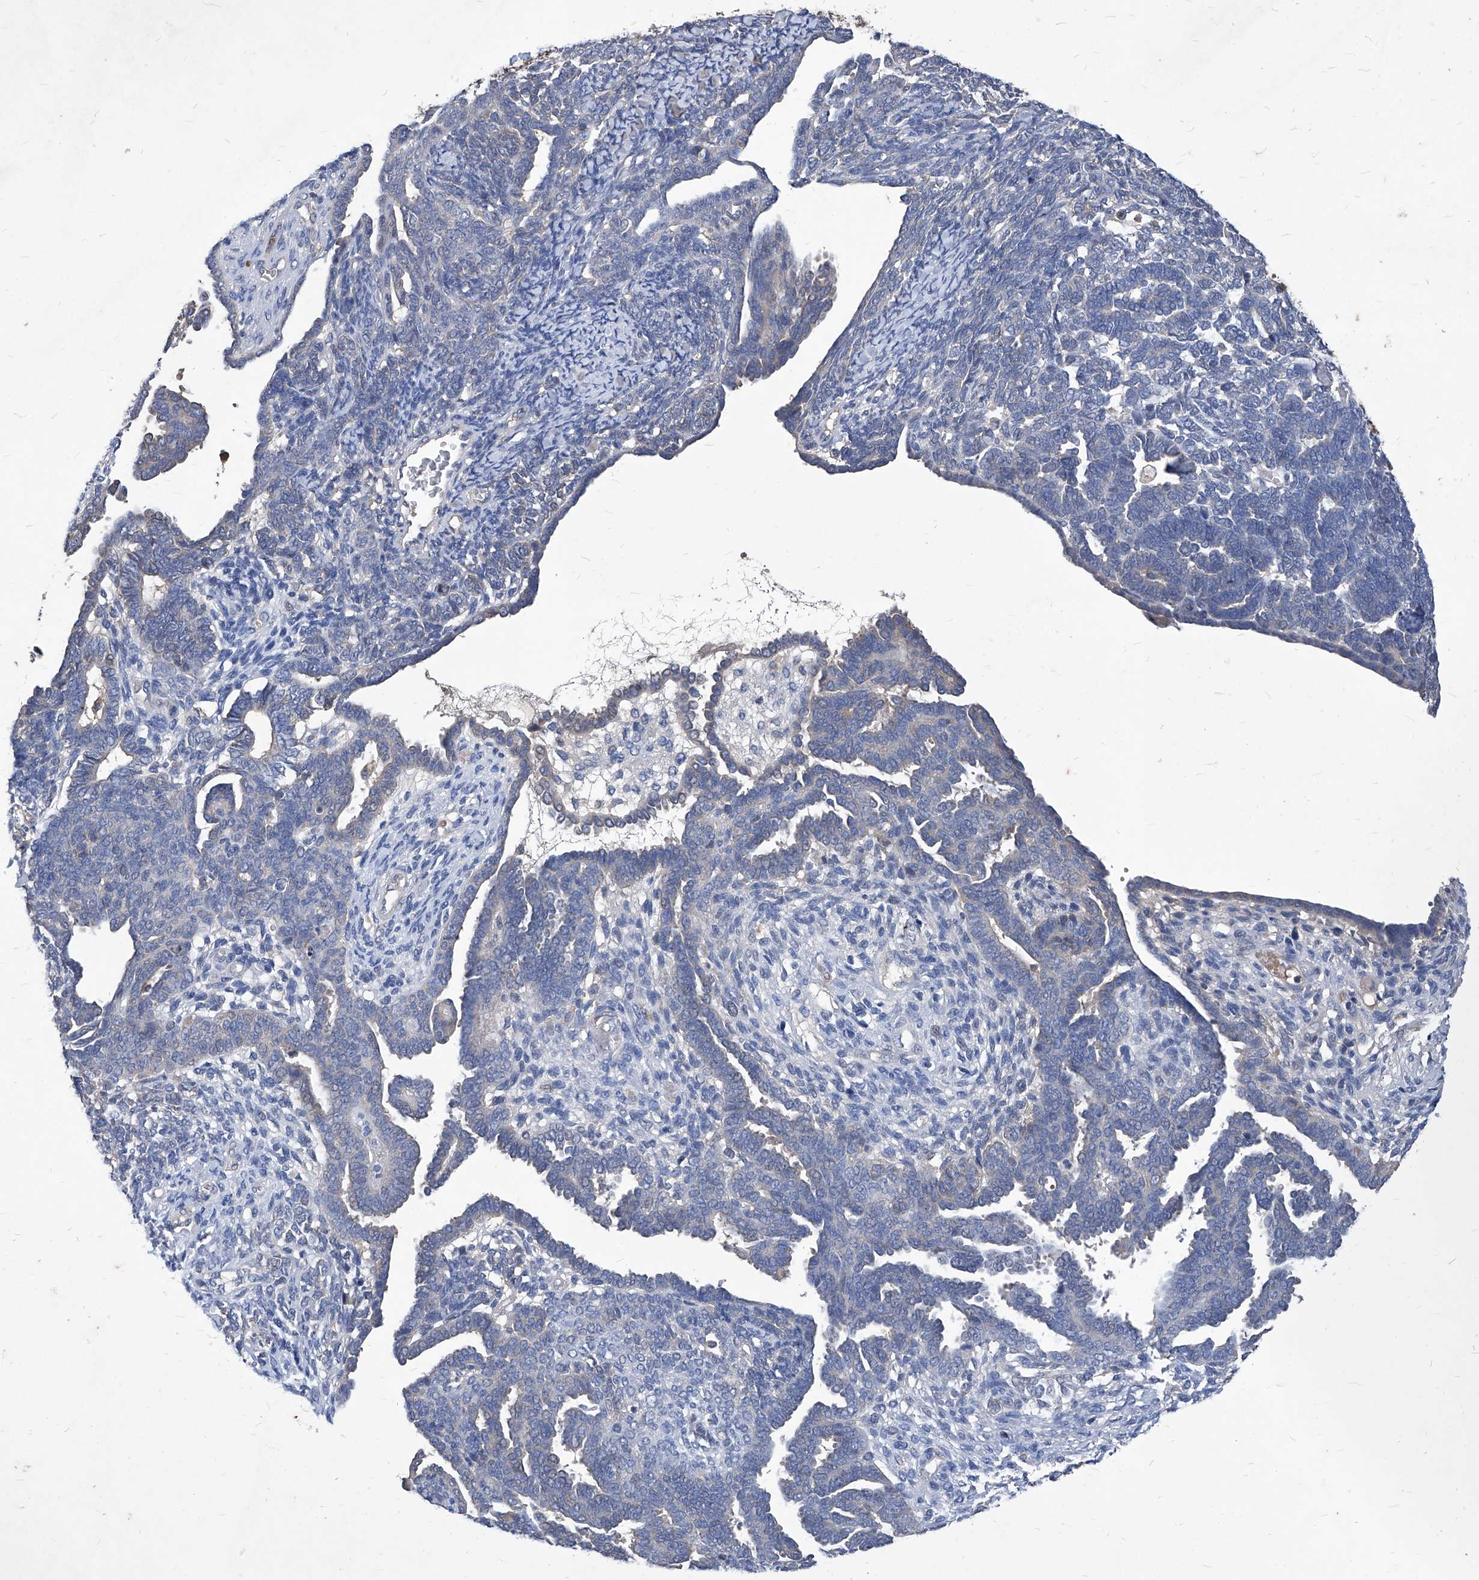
{"staining": {"intensity": "negative", "quantity": "none", "location": "none"}, "tissue": "endometrial cancer", "cell_type": "Tumor cells", "image_type": "cancer", "snomed": [{"axis": "morphology", "description": "Neoplasm, malignant, NOS"}, {"axis": "topography", "description": "Endometrium"}], "caption": "This image is of neoplasm (malignant) (endometrial) stained with immunohistochemistry (IHC) to label a protein in brown with the nuclei are counter-stained blue. There is no expression in tumor cells.", "gene": "SYNGR1", "patient": {"sex": "female", "age": 74}}